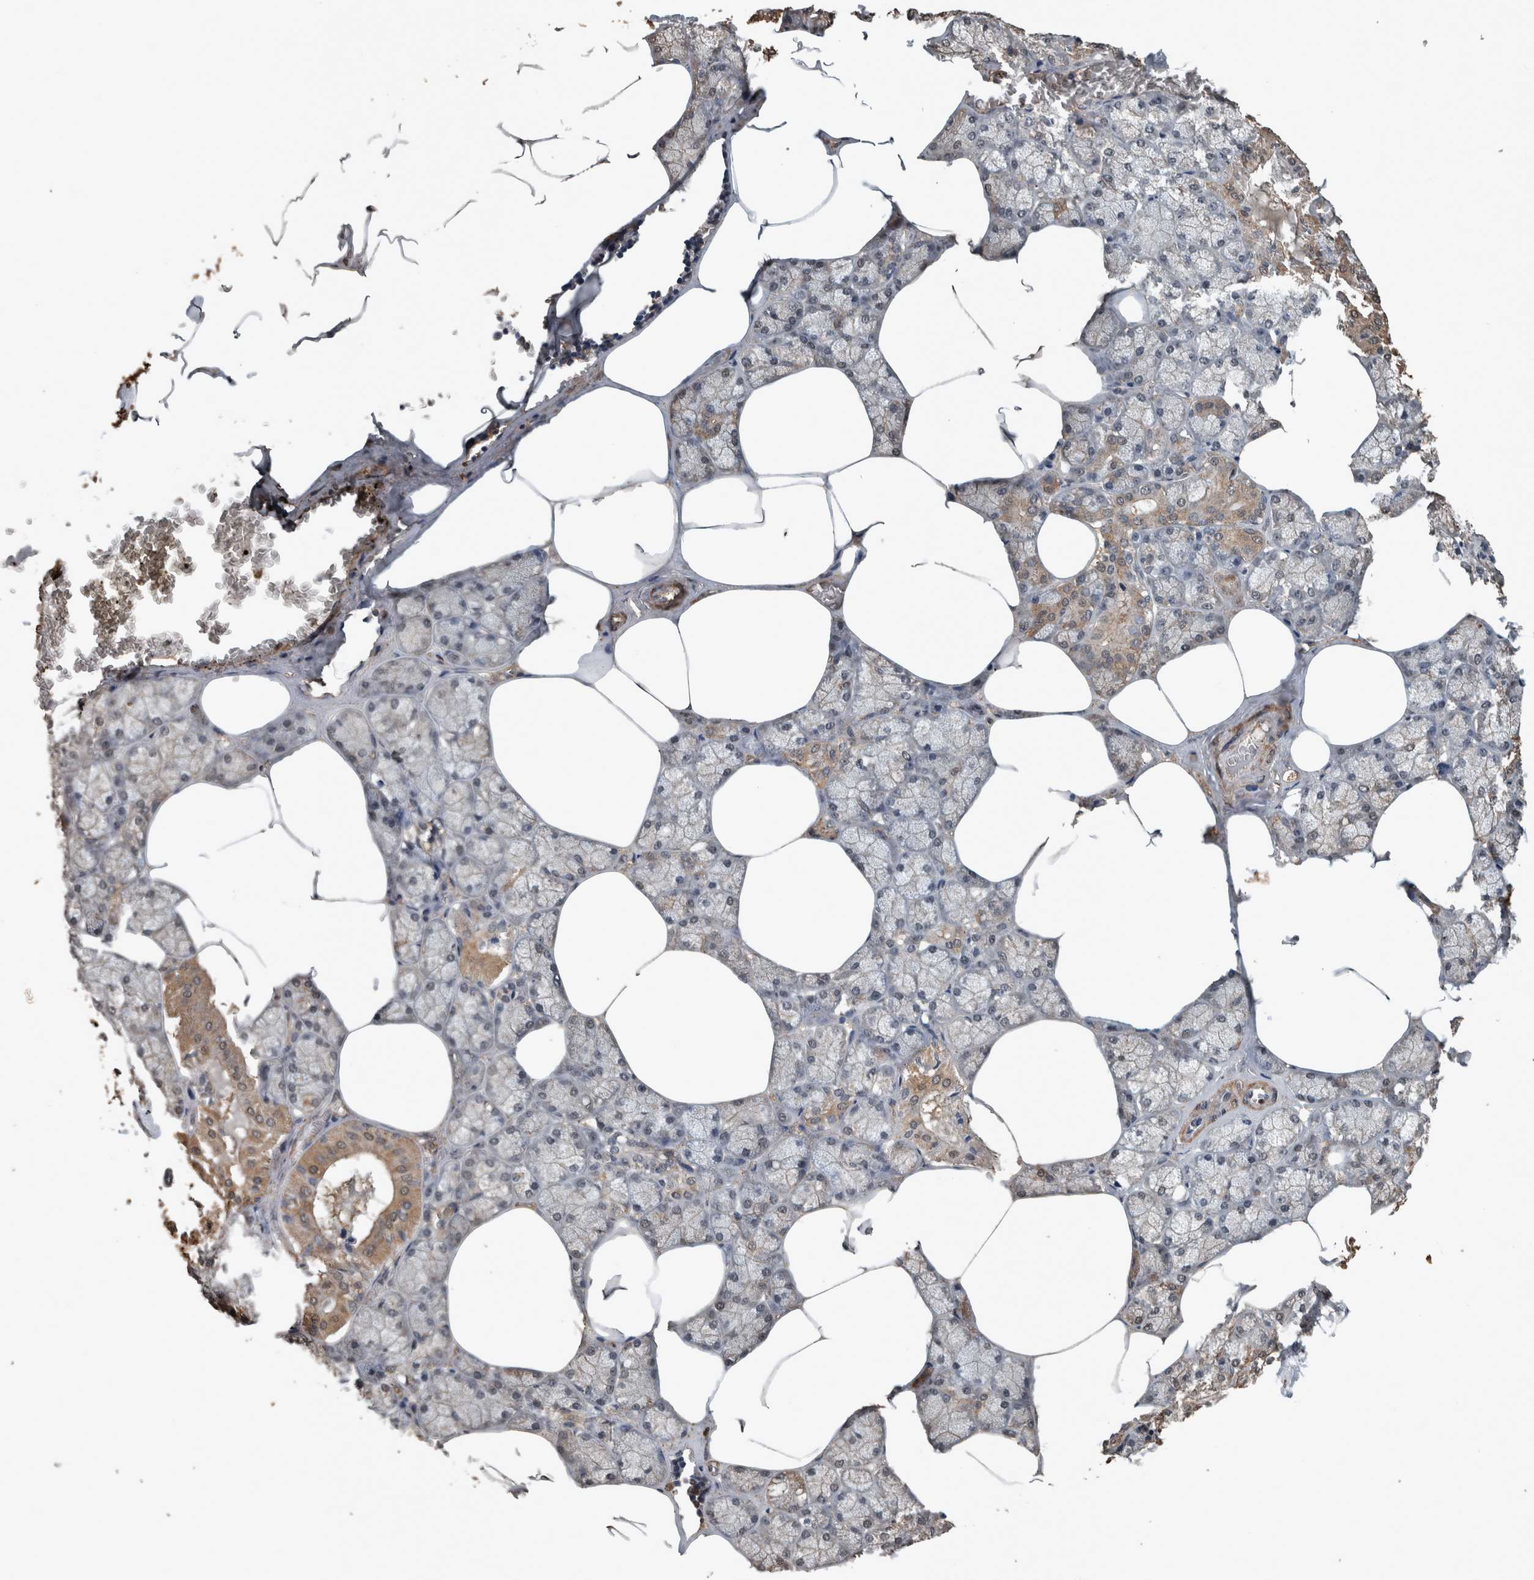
{"staining": {"intensity": "moderate", "quantity": "<25%", "location": "cytoplasmic/membranous"}, "tissue": "salivary gland", "cell_type": "Glandular cells", "image_type": "normal", "snomed": [{"axis": "morphology", "description": "Normal tissue, NOS"}, {"axis": "topography", "description": "Salivary gland"}], "caption": "Moderate cytoplasmic/membranous positivity for a protein is appreciated in approximately <25% of glandular cells of normal salivary gland using immunohistochemistry (IHC).", "gene": "FGFRL1", "patient": {"sex": "male", "age": 62}}